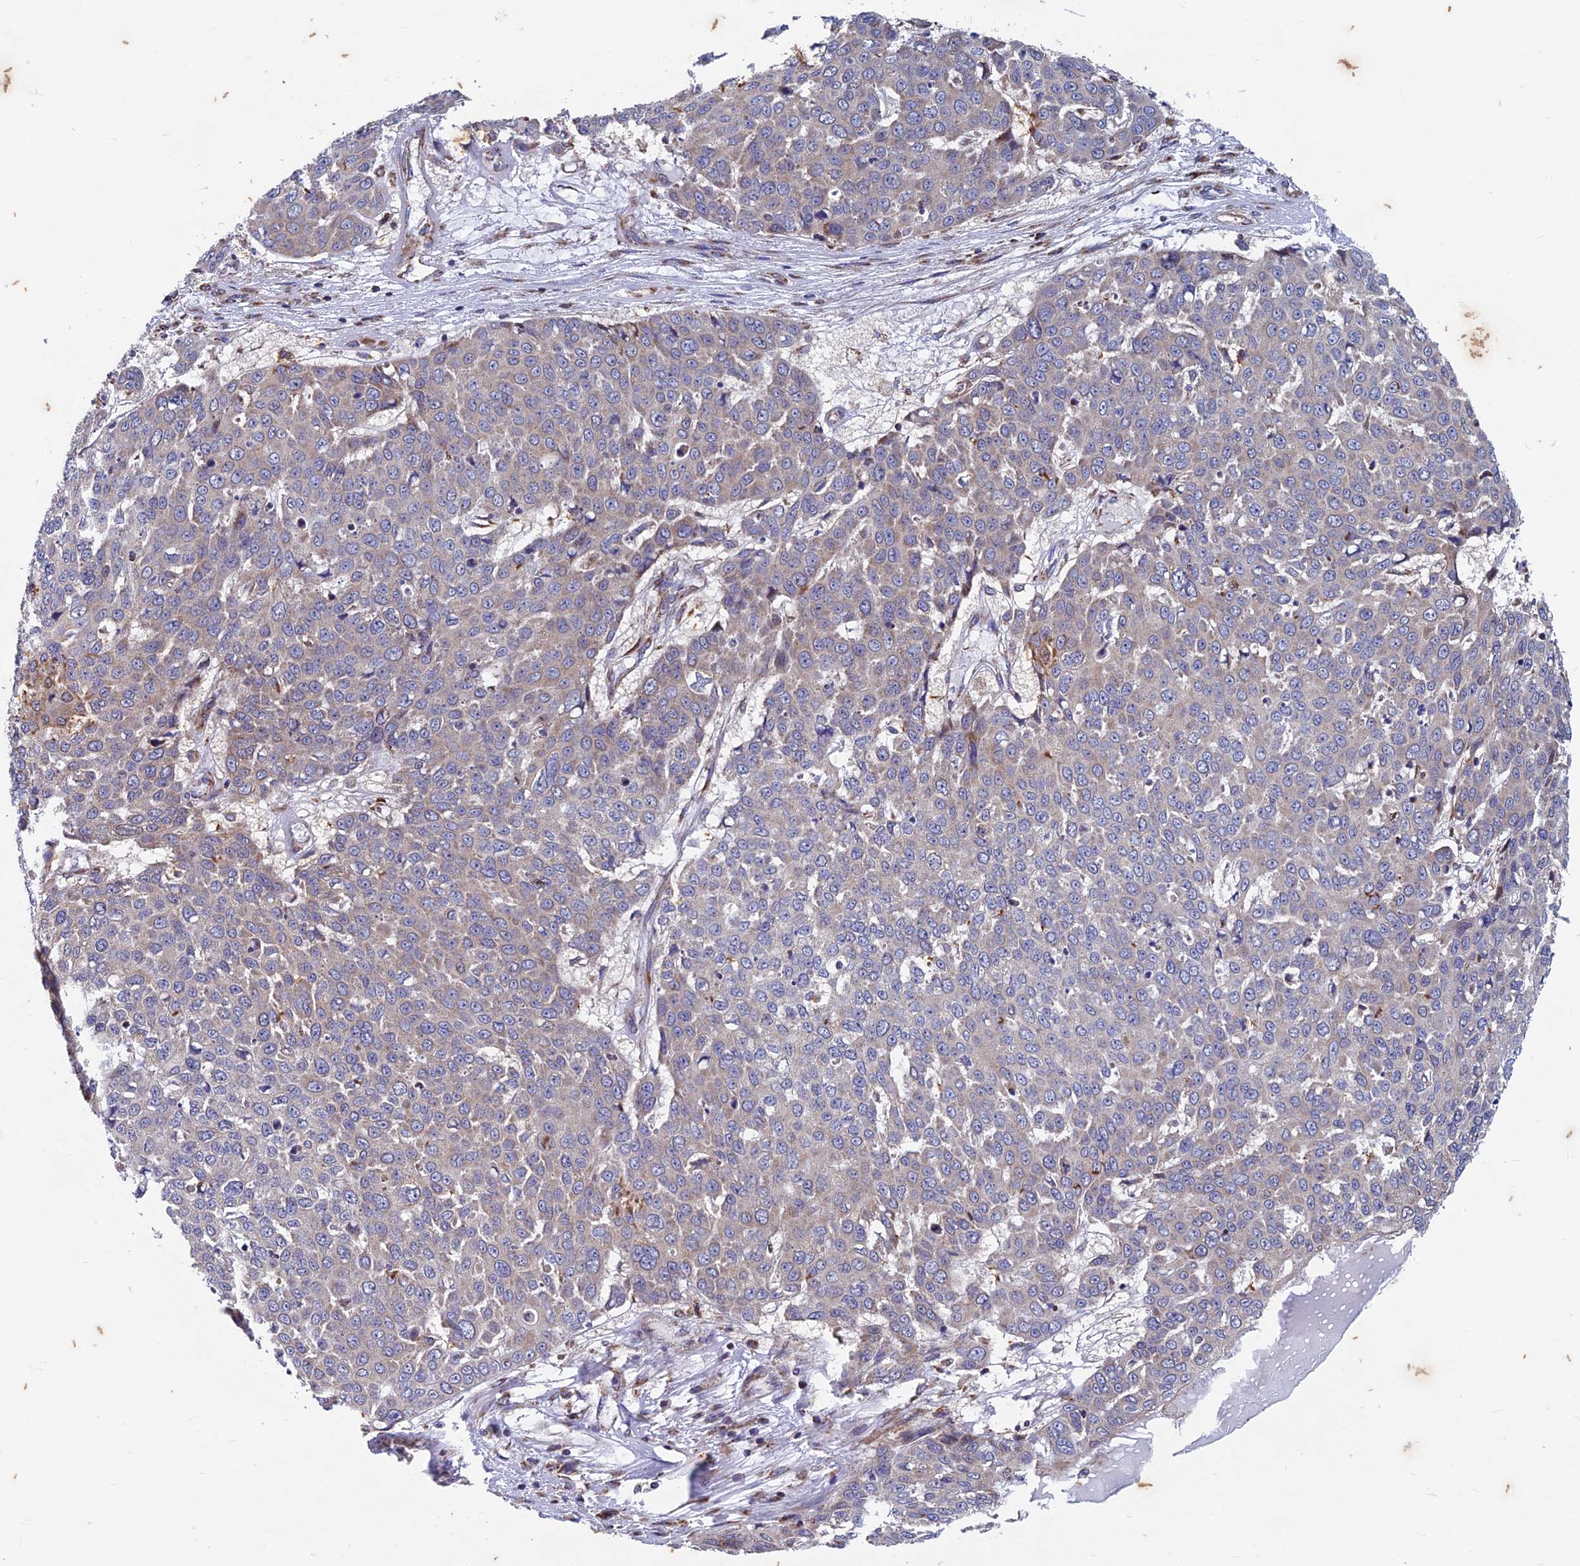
{"staining": {"intensity": "negative", "quantity": "none", "location": "none"}, "tissue": "skin cancer", "cell_type": "Tumor cells", "image_type": "cancer", "snomed": [{"axis": "morphology", "description": "Squamous cell carcinoma, NOS"}, {"axis": "topography", "description": "Skin"}], "caption": "Tumor cells are negative for brown protein staining in skin squamous cell carcinoma.", "gene": "AP4S1", "patient": {"sex": "male", "age": 71}}